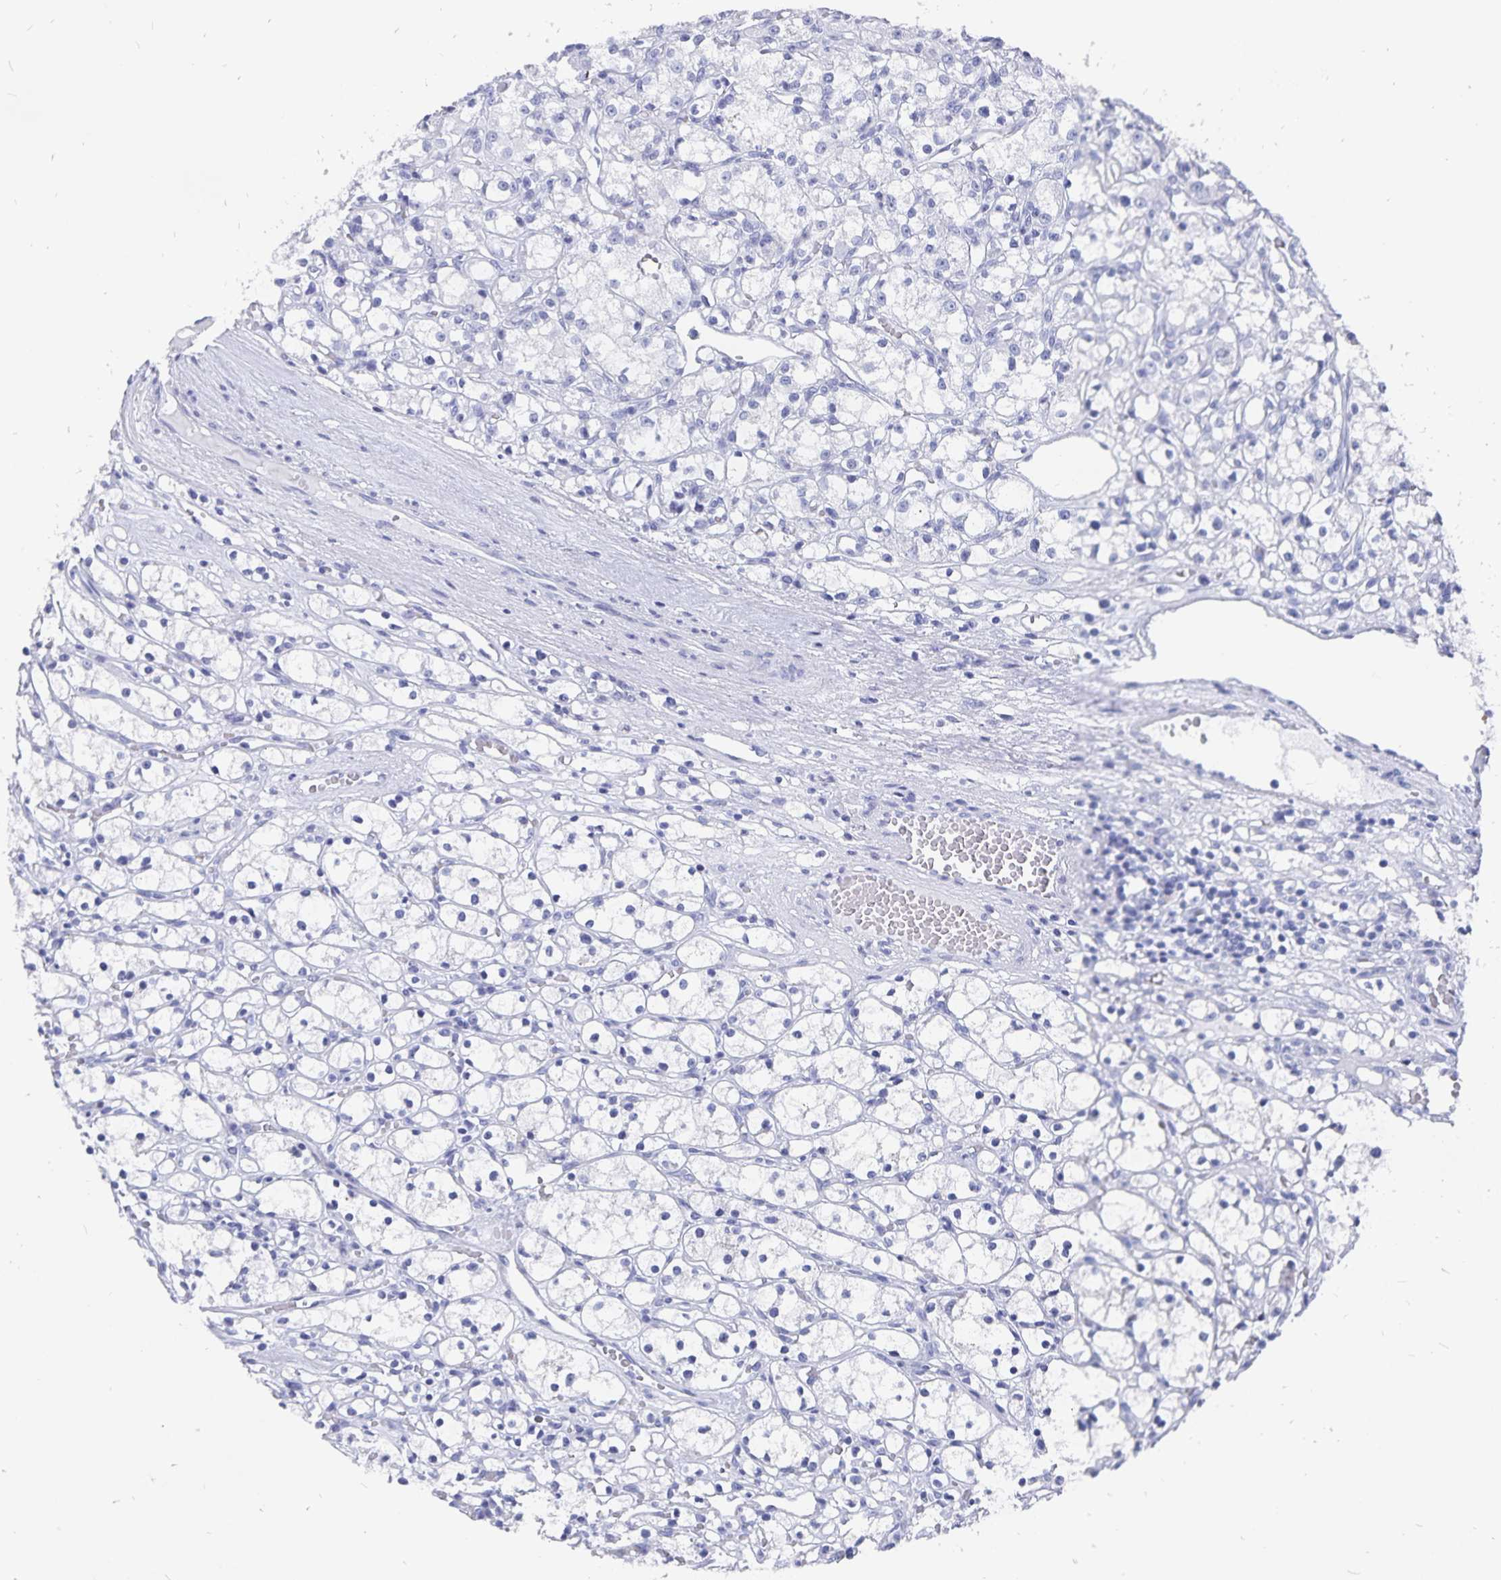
{"staining": {"intensity": "negative", "quantity": "none", "location": "none"}, "tissue": "renal cancer", "cell_type": "Tumor cells", "image_type": "cancer", "snomed": [{"axis": "morphology", "description": "Adenocarcinoma, NOS"}, {"axis": "topography", "description": "Kidney"}], "caption": "A photomicrograph of adenocarcinoma (renal) stained for a protein shows no brown staining in tumor cells.", "gene": "ADH1A", "patient": {"sex": "female", "age": 59}}